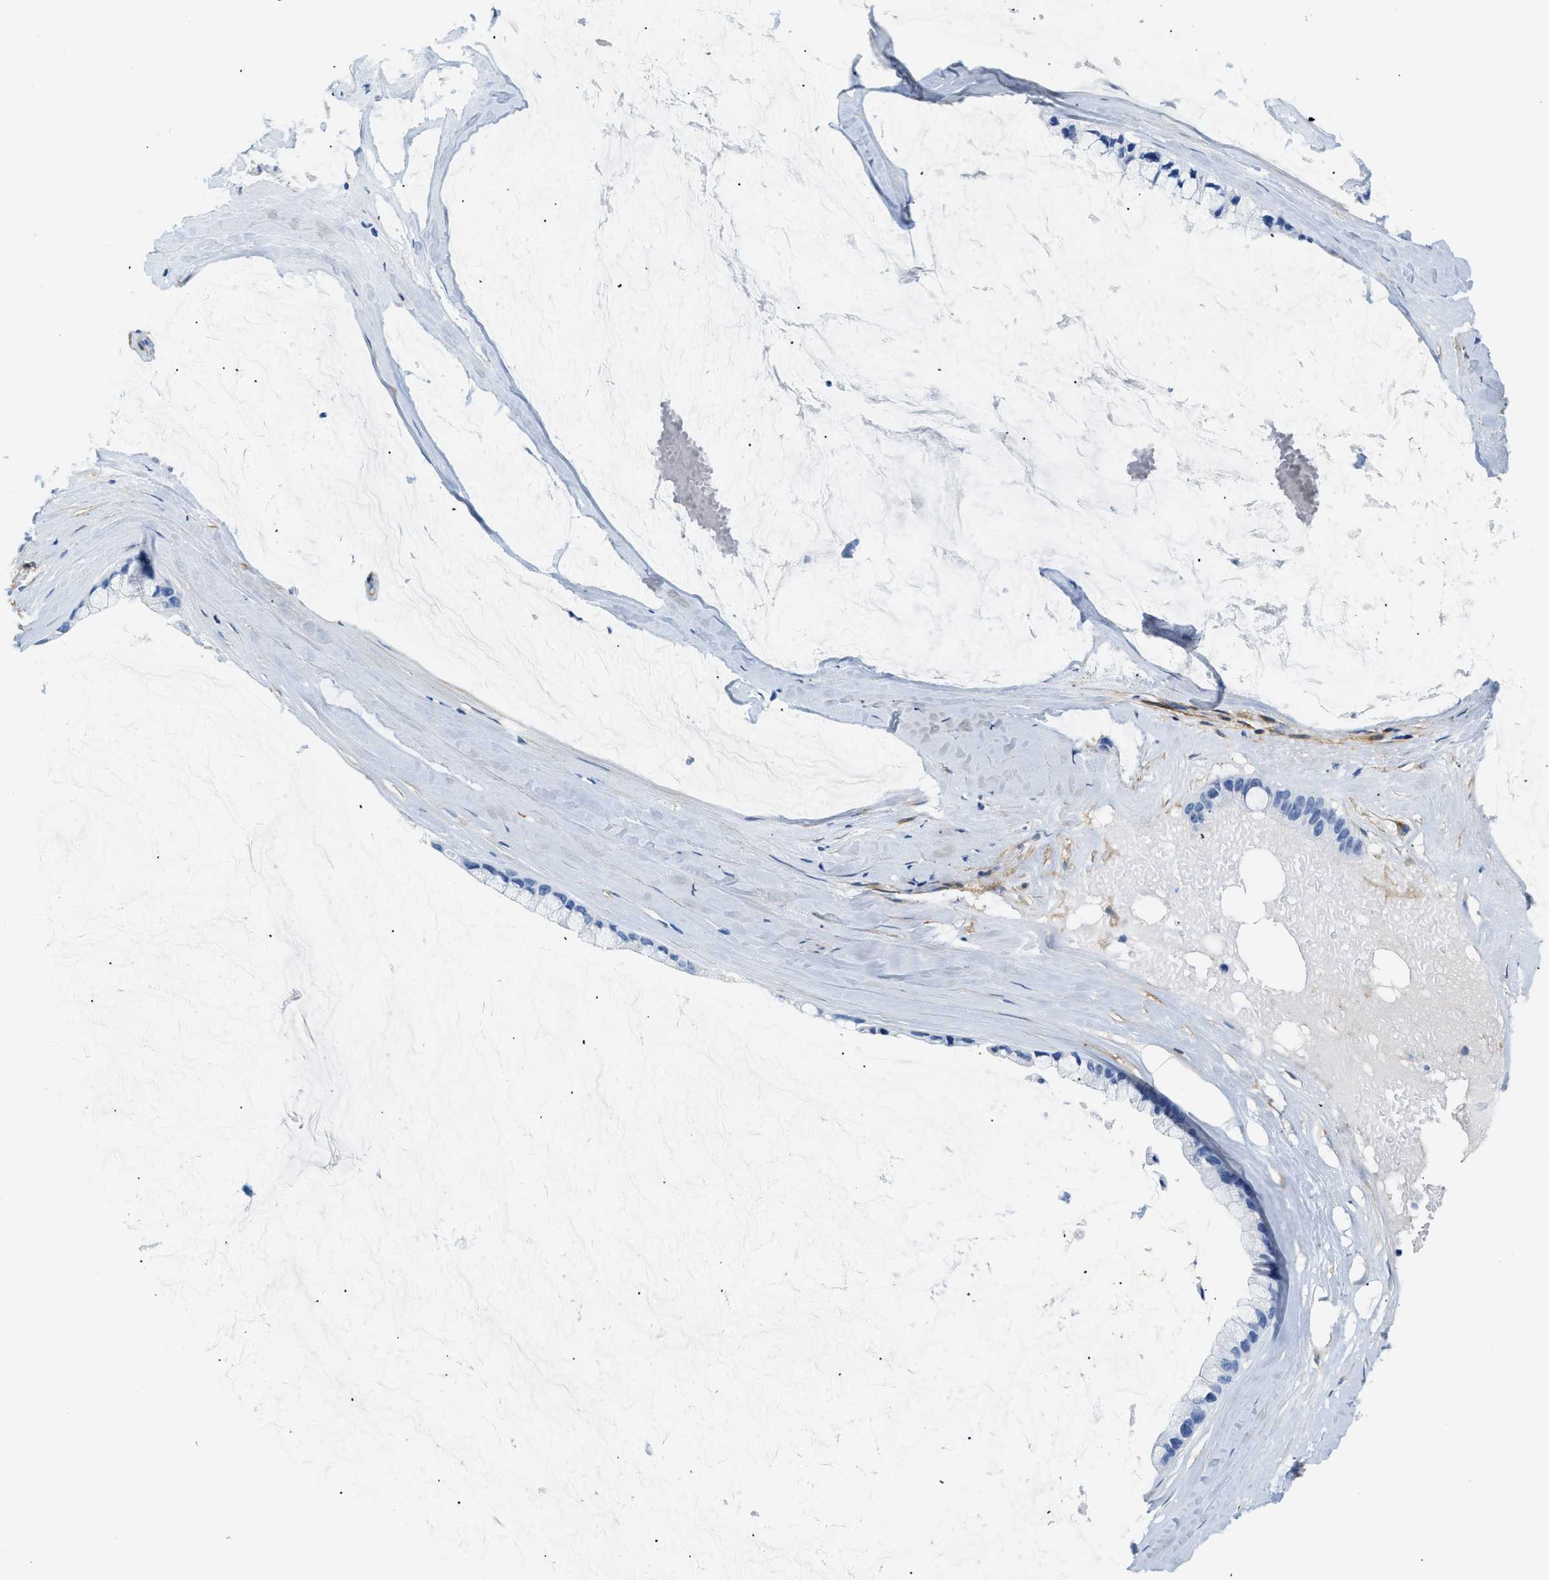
{"staining": {"intensity": "negative", "quantity": "none", "location": "none"}, "tissue": "ovarian cancer", "cell_type": "Tumor cells", "image_type": "cancer", "snomed": [{"axis": "morphology", "description": "Cystadenocarcinoma, mucinous, NOS"}, {"axis": "topography", "description": "Ovary"}], "caption": "There is no significant expression in tumor cells of ovarian cancer (mucinous cystadenocarcinoma).", "gene": "PDGFRB", "patient": {"sex": "female", "age": 39}}